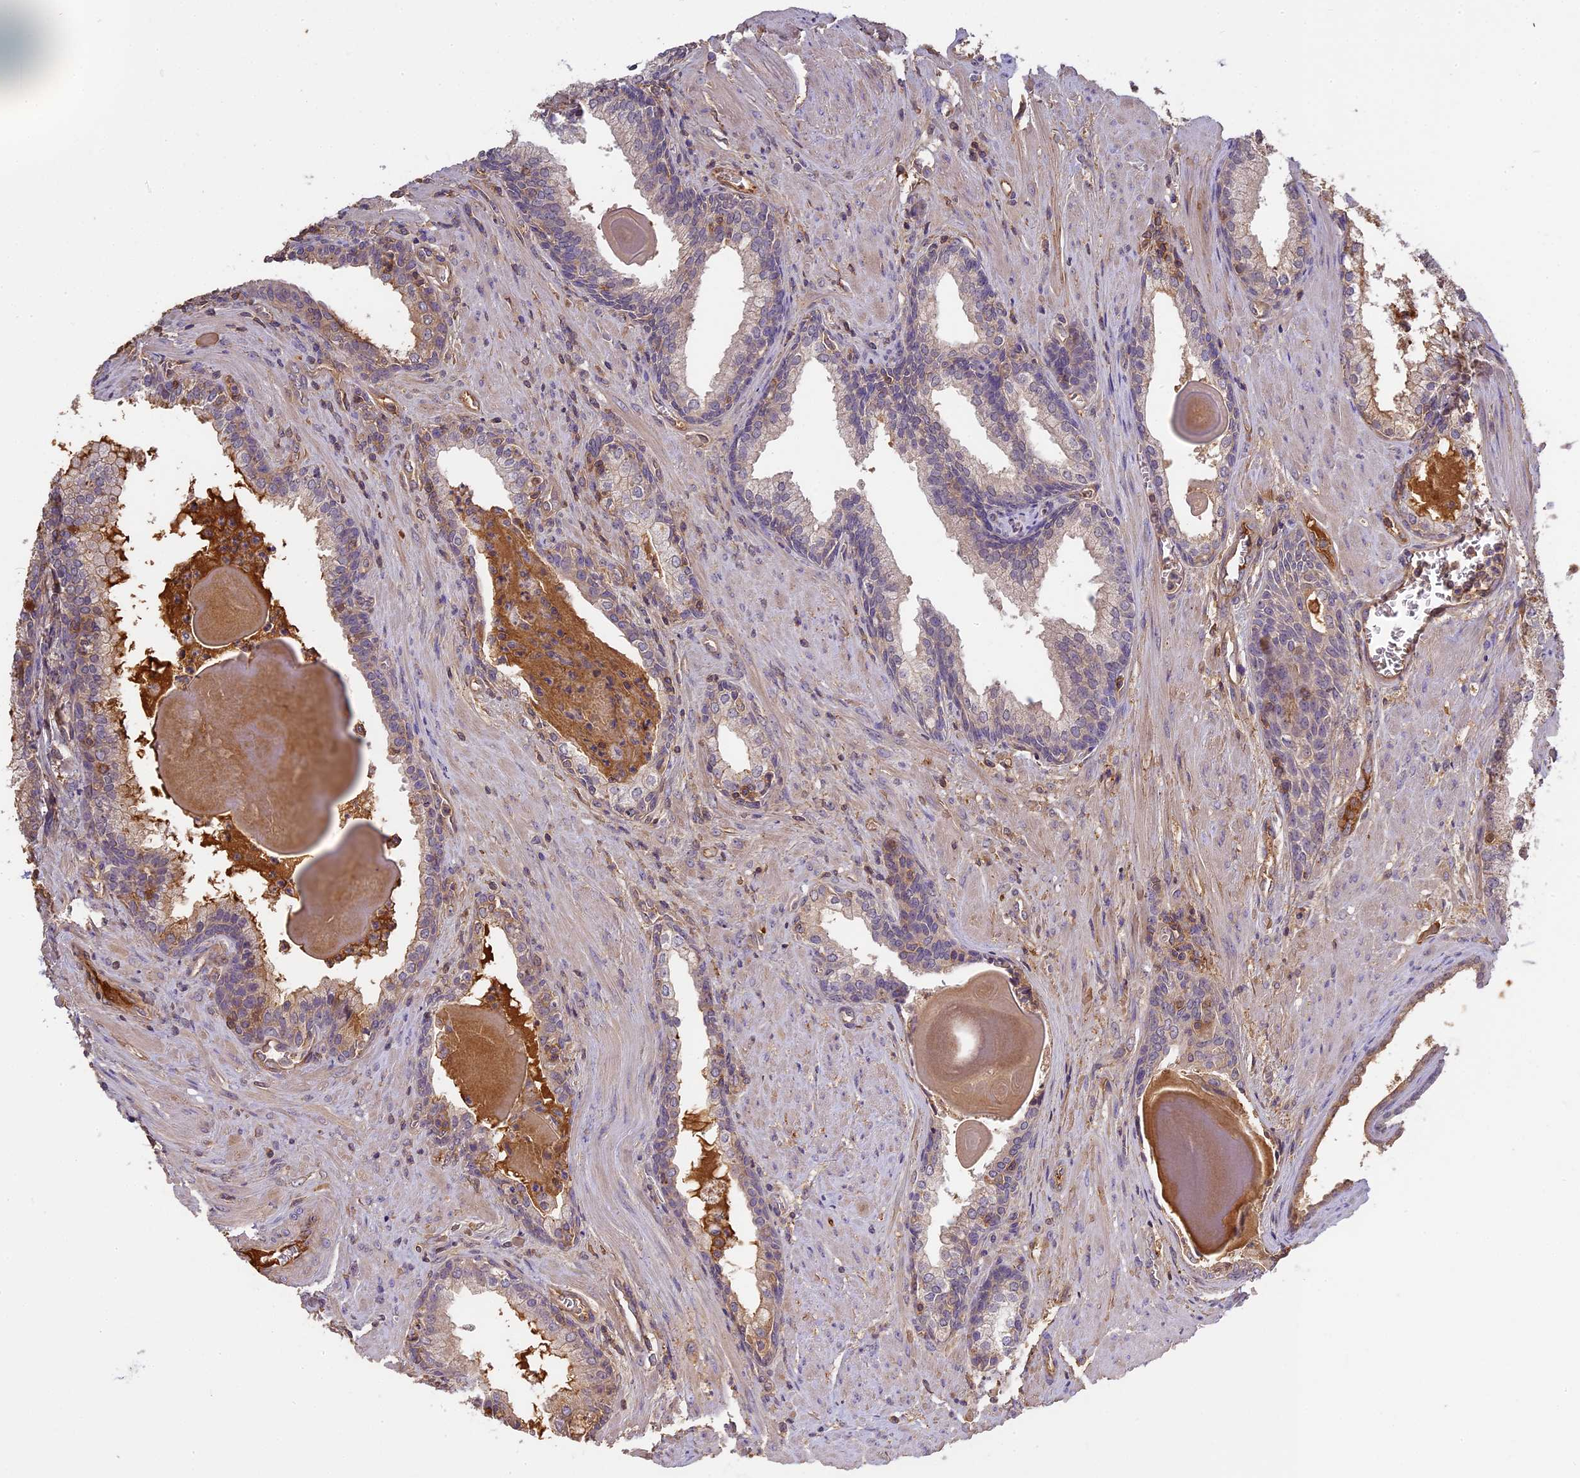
{"staining": {"intensity": "negative", "quantity": "none", "location": "none"}, "tissue": "prostate cancer", "cell_type": "Tumor cells", "image_type": "cancer", "snomed": [{"axis": "morphology", "description": "Adenocarcinoma, Low grade"}, {"axis": "topography", "description": "Prostate"}], "caption": "Histopathology image shows no protein expression in tumor cells of prostate low-grade adenocarcinoma tissue. (DAB (3,3'-diaminobenzidine) immunohistochemistry (IHC) with hematoxylin counter stain).", "gene": "CFAP119", "patient": {"sex": "male", "age": 54}}